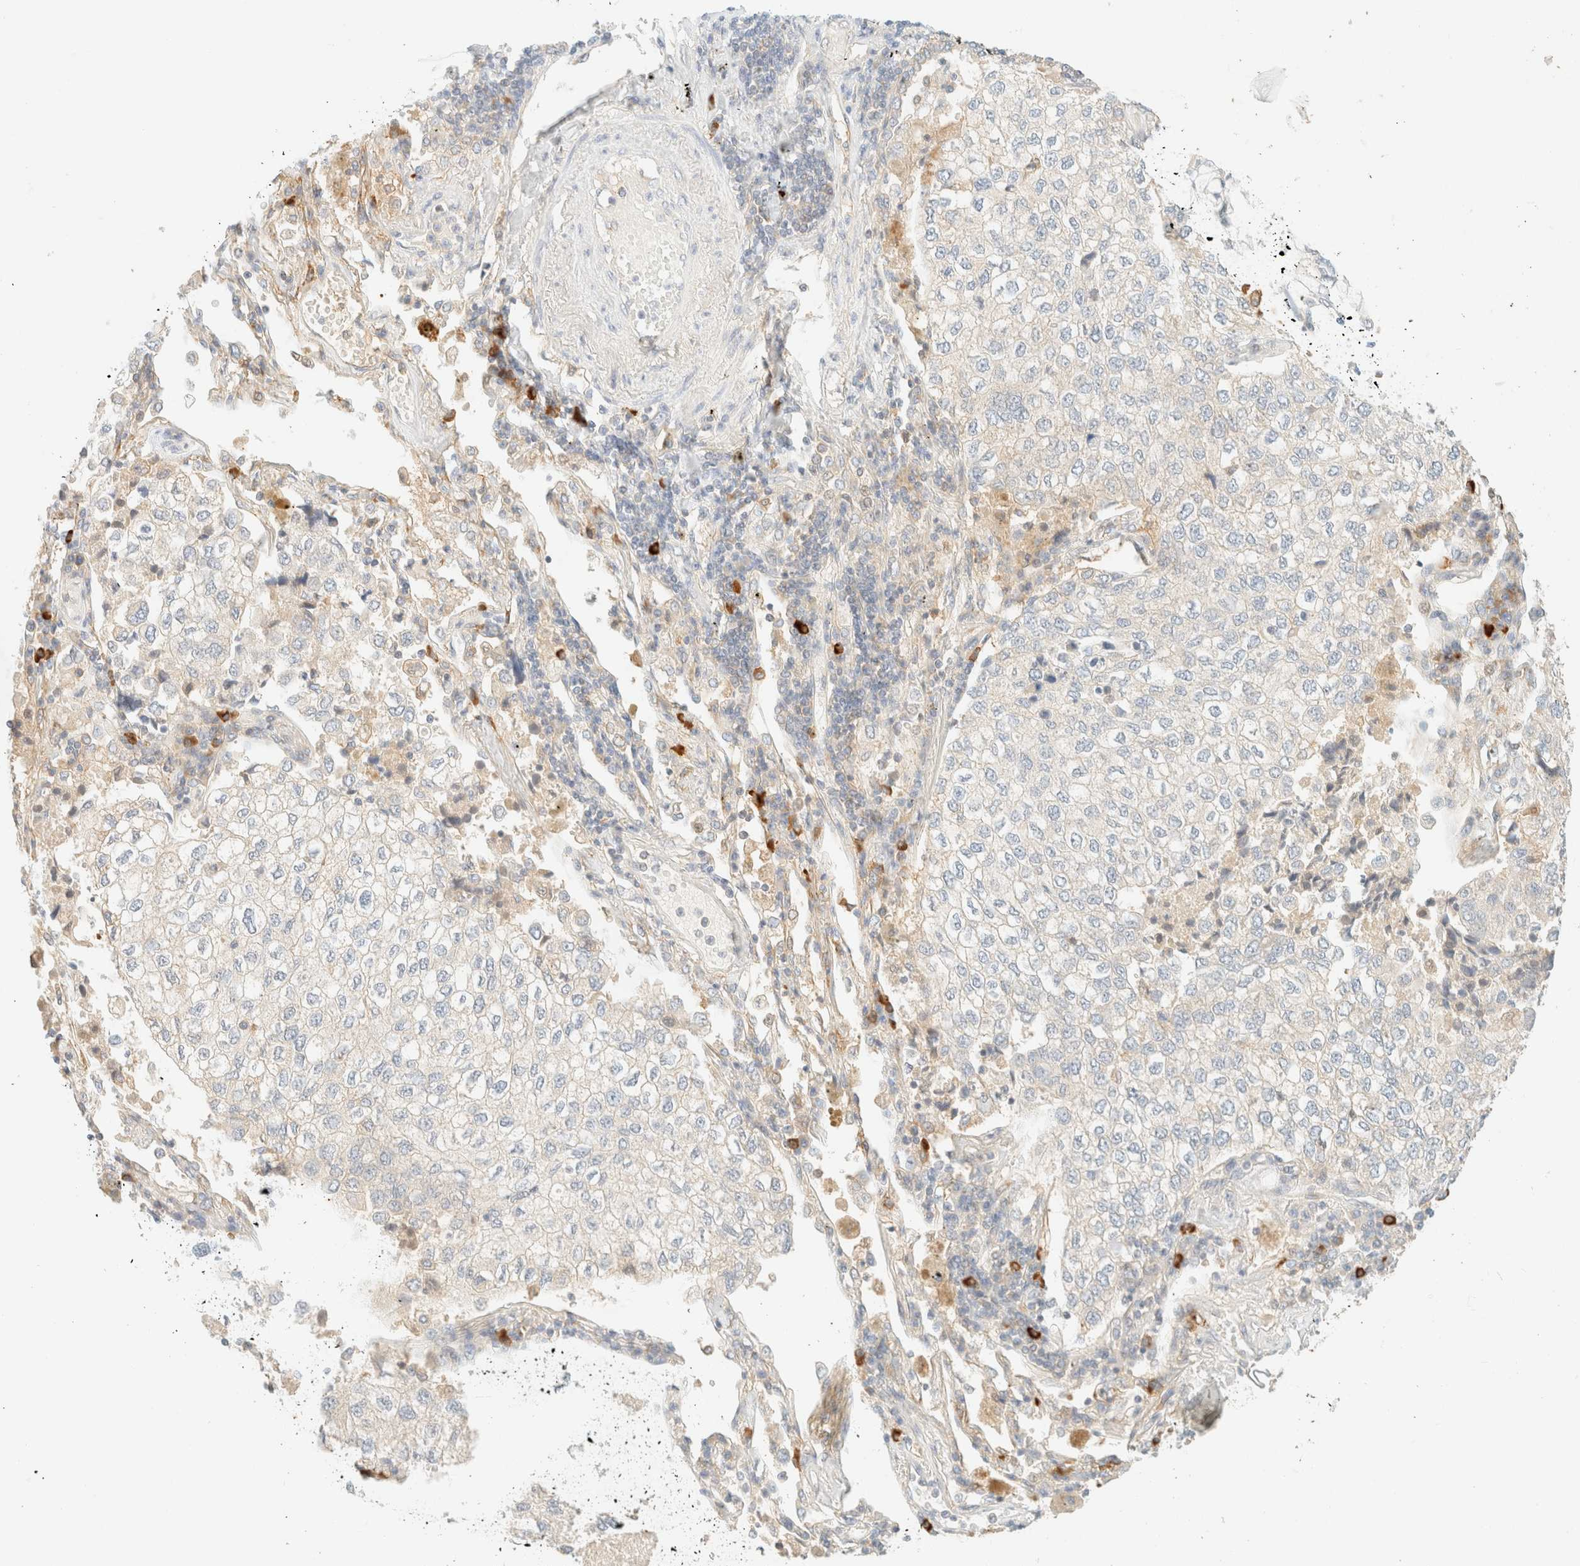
{"staining": {"intensity": "negative", "quantity": "none", "location": "none"}, "tissue": "lung cancer", "cell_type": "Tumor cells", "image_type": "cancer", "snomed": [{"axis": "morphology", "description": "Adenocarcinoma, NOS"}, {"axis": "topography", "description": "Lung"}], "caption": "Tumor cells show no significant positivity in lung cancer.", "gene": "FHOD1", "patient": {"sex": "male", "age": 63}}